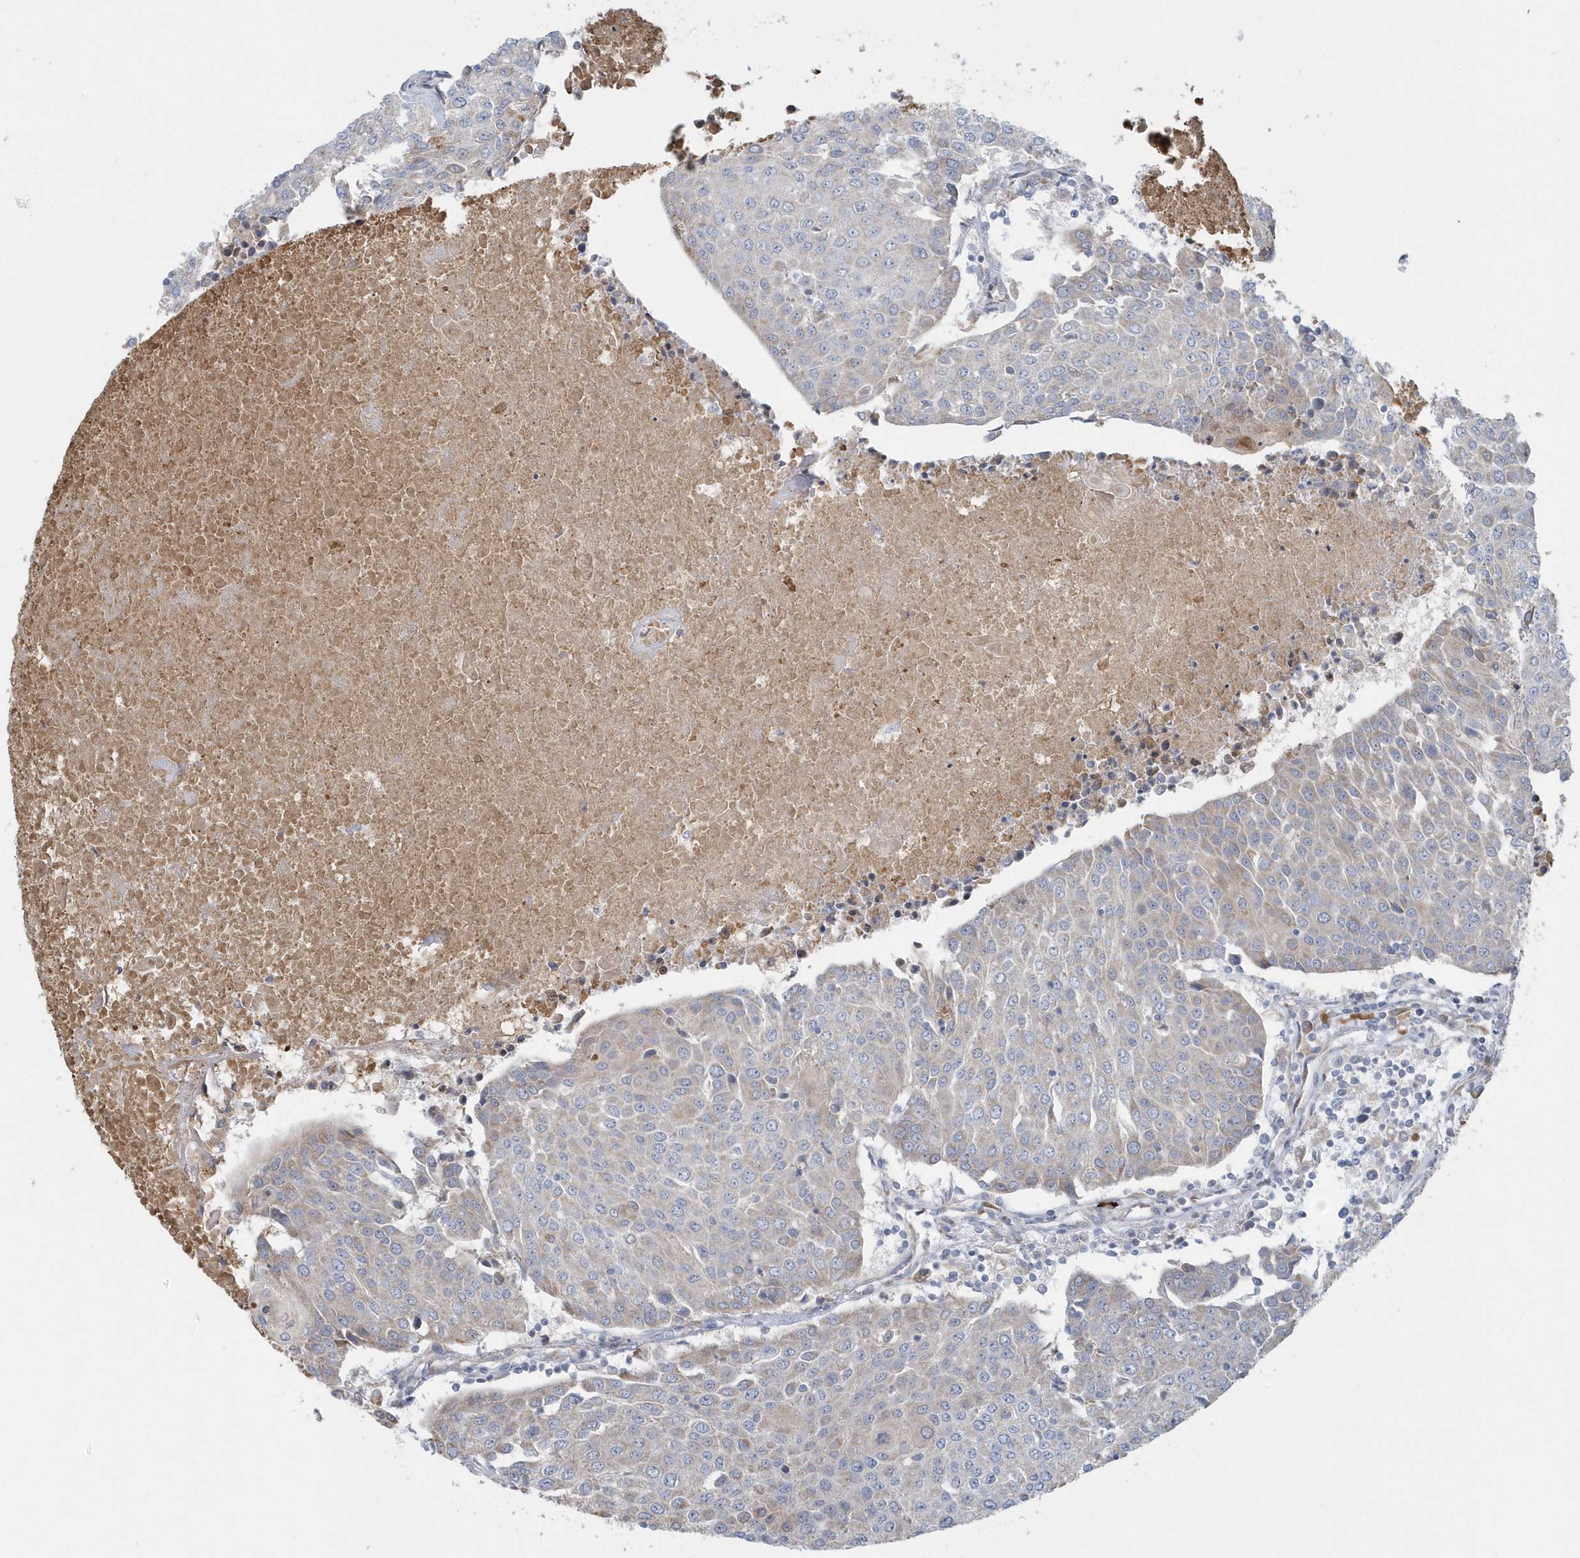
{"staining": {"intensity": "negative", "quantity": "none", "location": "none"}, "tissue": "urothelial cancer", "cell_type": "Tumor cells", "image_type": "cancer", "snomed": [{"axis": "morphology", "description": "Urothelial carcinoma, High grade"}, {"axis": "topography", "description": "Urinary bladder"}], "caption": "Image shows no protein positivity in tumor cells of high-grade urothelial carcinoma tissue. (DAB (3,3'-diaminobenzidine) immunohistochemistry (IHC) visualized using brightfield microscopy, high magnification).", "gene": "SPATA18", "patient": {"sex": "female", "age": 85}}